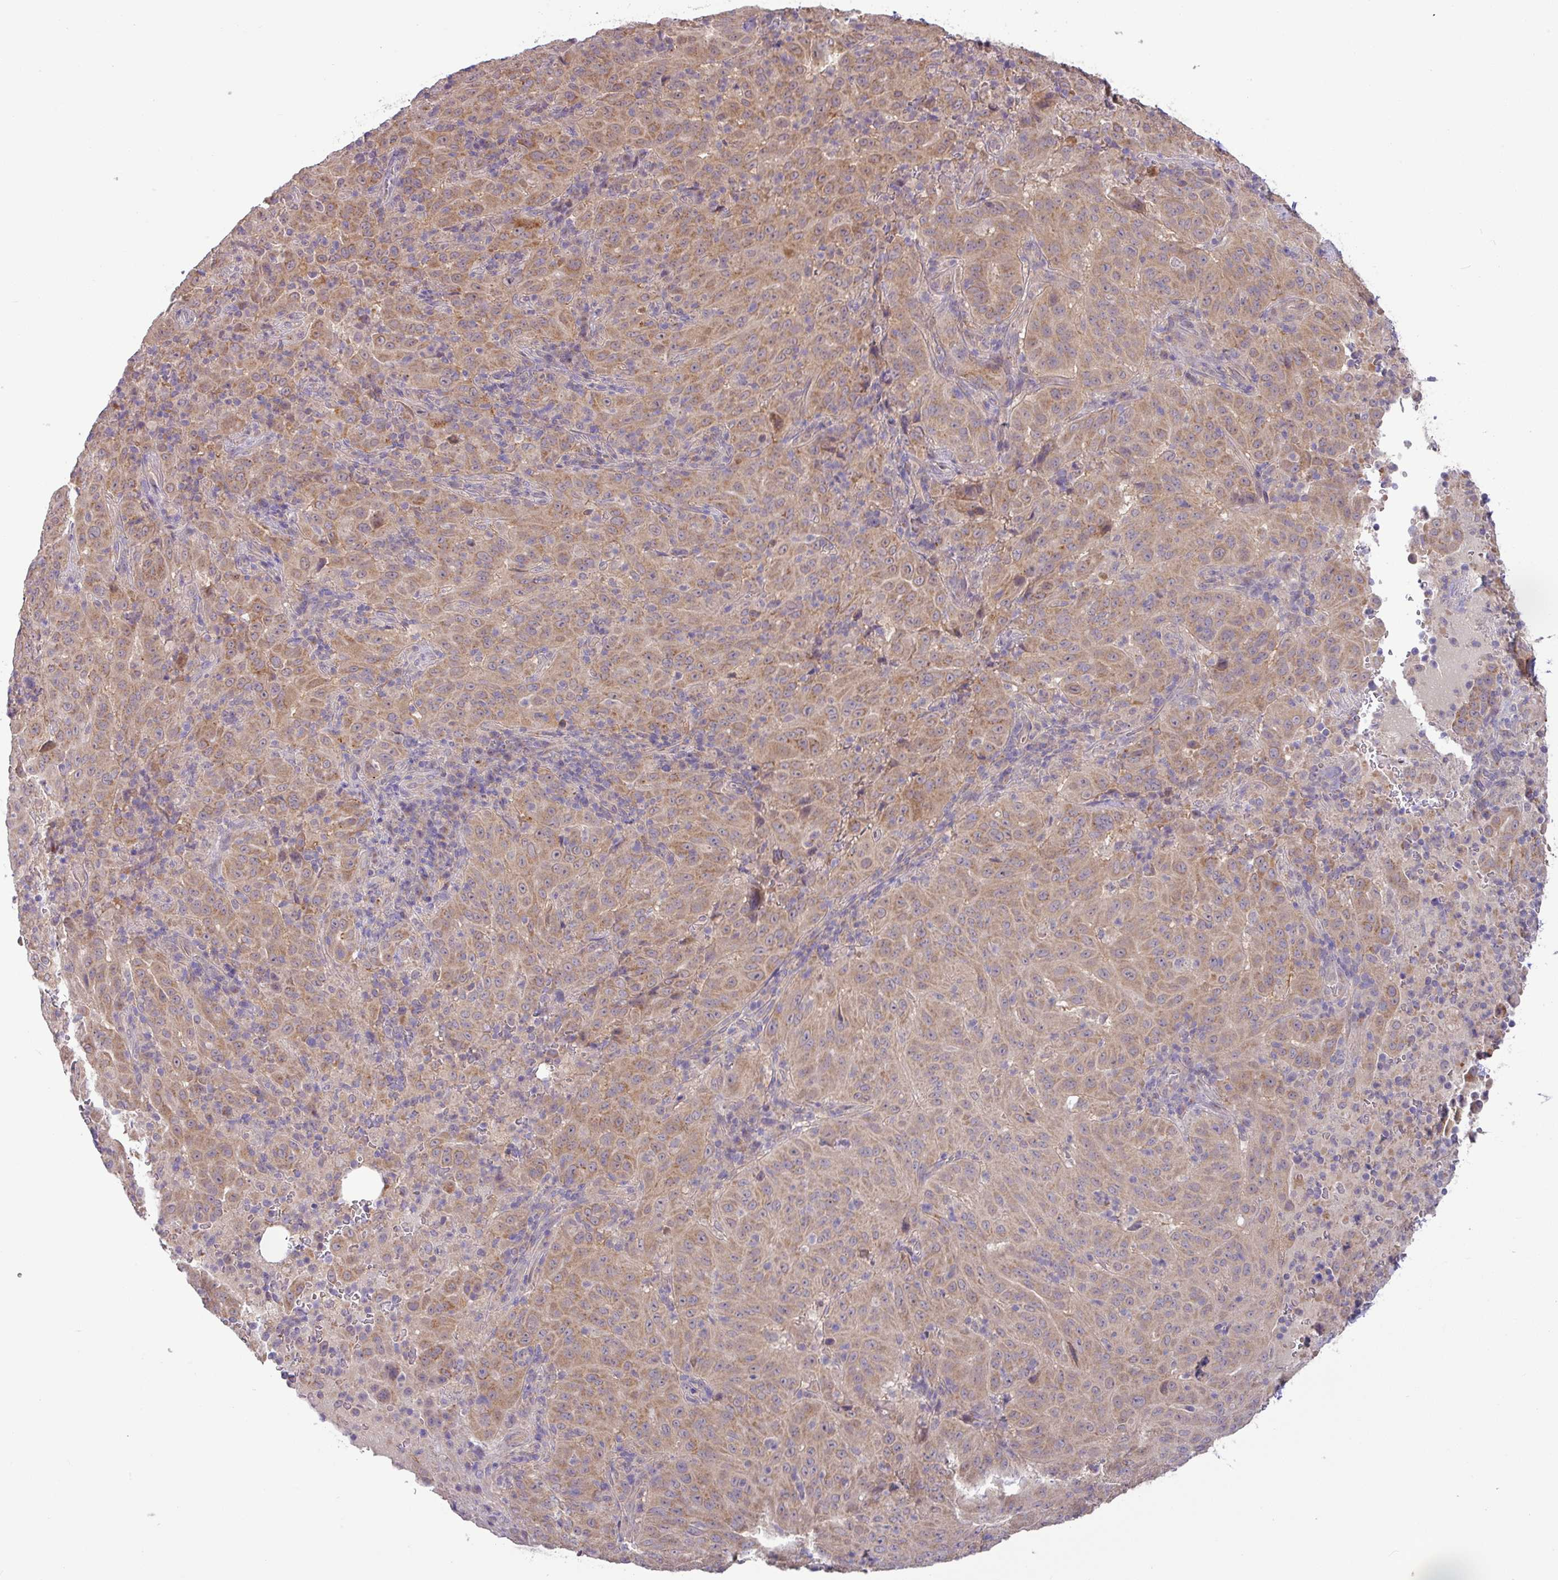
{"staining": {"intensity": "moderate", "quantity": ">75%", "location": "cytoplasmic/membranous"}, "tissue": "pancreatic cancer", "cell_type": "Tumor cells", "image_type": "cancer", "snomed": [{"axis": "morphology", "description": "Adenocarcinoma, NOS"}, {"axis": "topography", "description": "Pancreas"}], "caption": "This is a histology image of IHC staining of pancreatic adenocarcinoma, which shows moderate positivity in the cytoplasmic/membranous of tumor cells.", "gene": "GALNT12", "patient": {"sex": "male", "age": 63}}